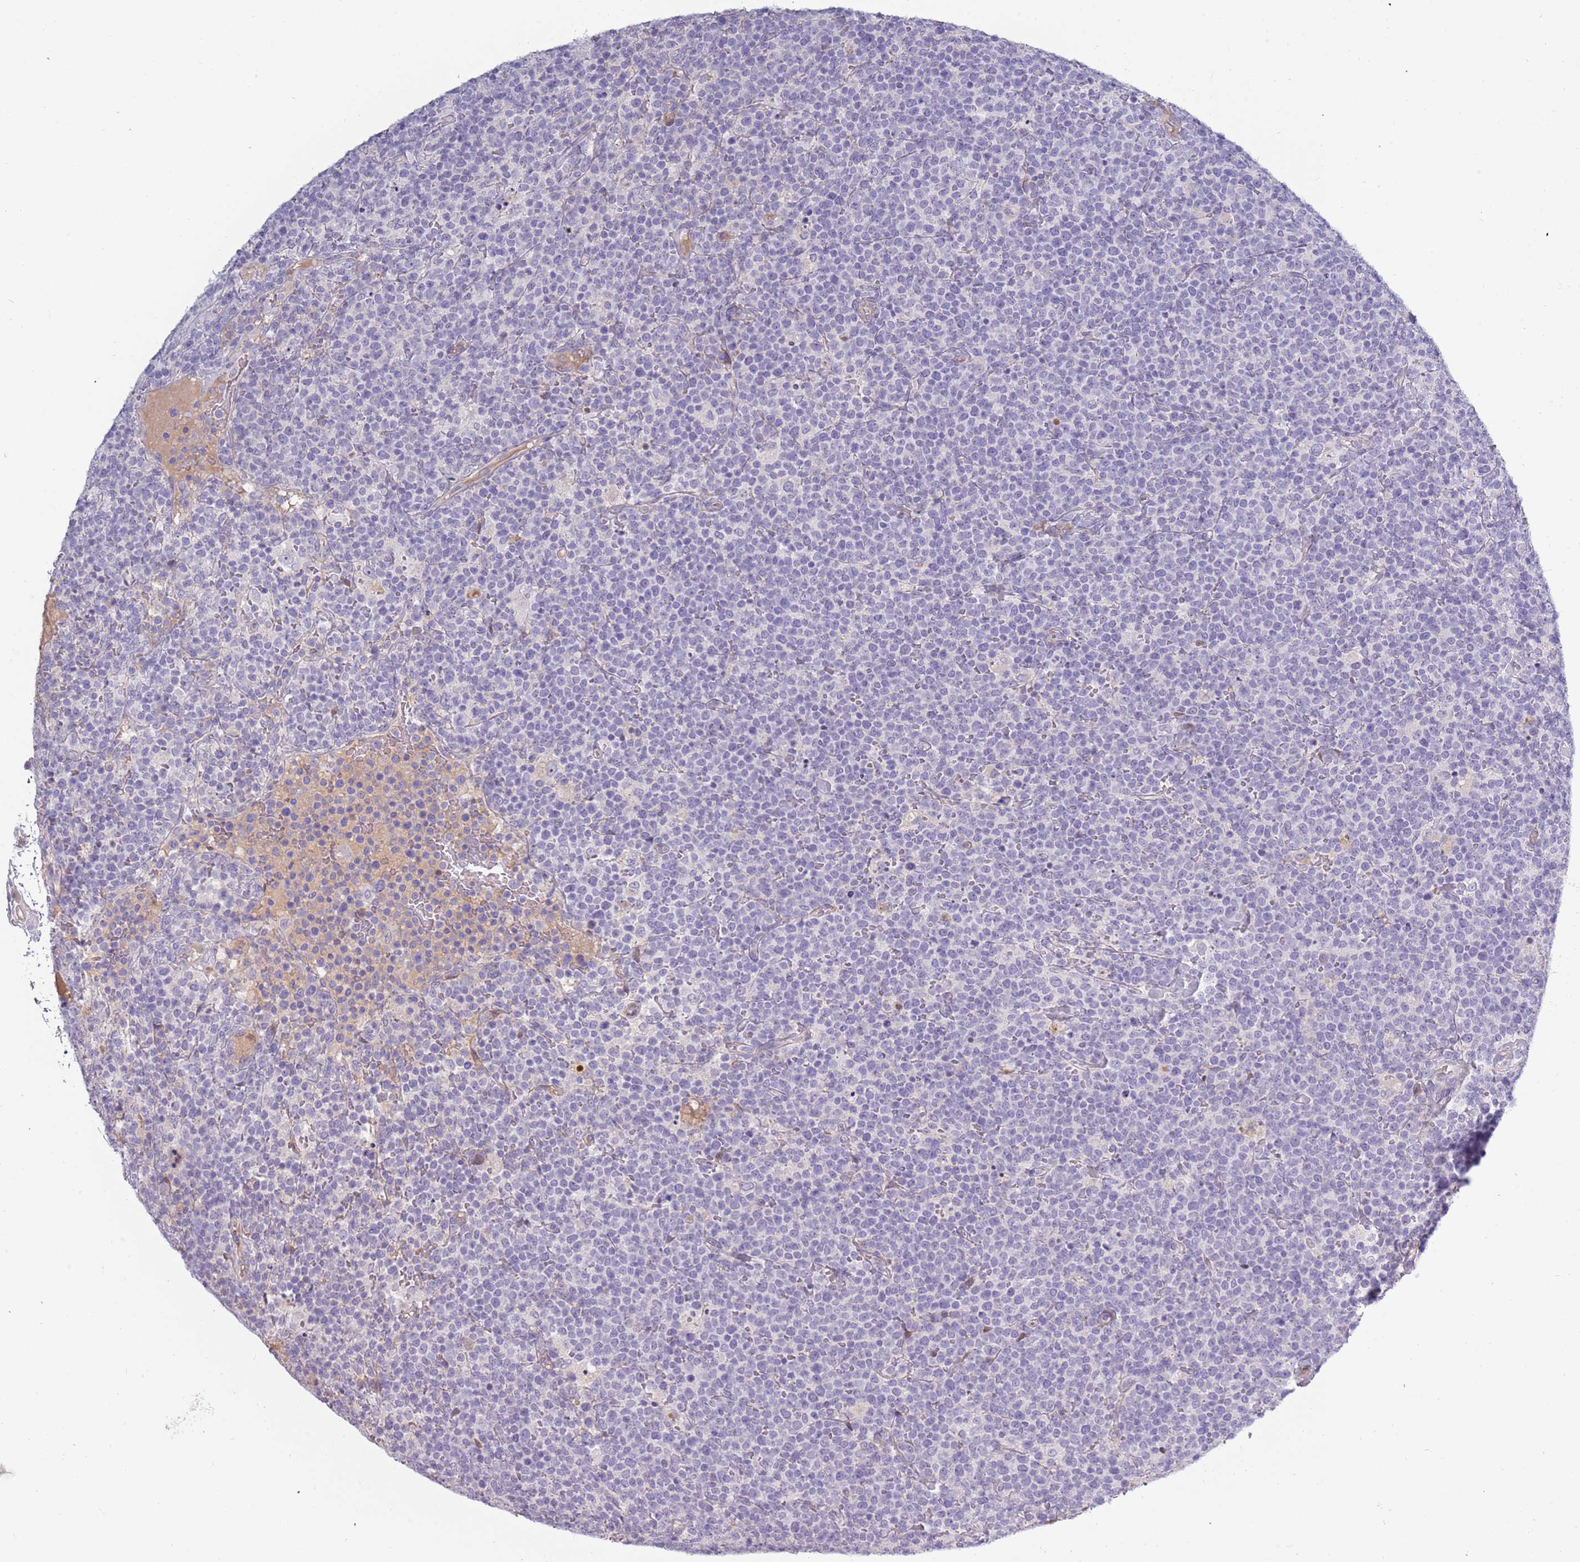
{"staining": {"intensity": "negative", "quantity": "none", "location": "none"}, "tissue": "lymphoma", "cell_type": "Tumor cells", "image_type": "cancer", "snomed": [{"axis": "morphology", "description": "Malignant lymphoma, non-Hodgkin's type, High grade"}, {"axis": "topography", "description": "Lymph node"}], "caption": "Tumor cells show no significant positivity in lymphoma.", "gene": "TNFRSF6B", "patient": {"sex": "male", "age": 61}}